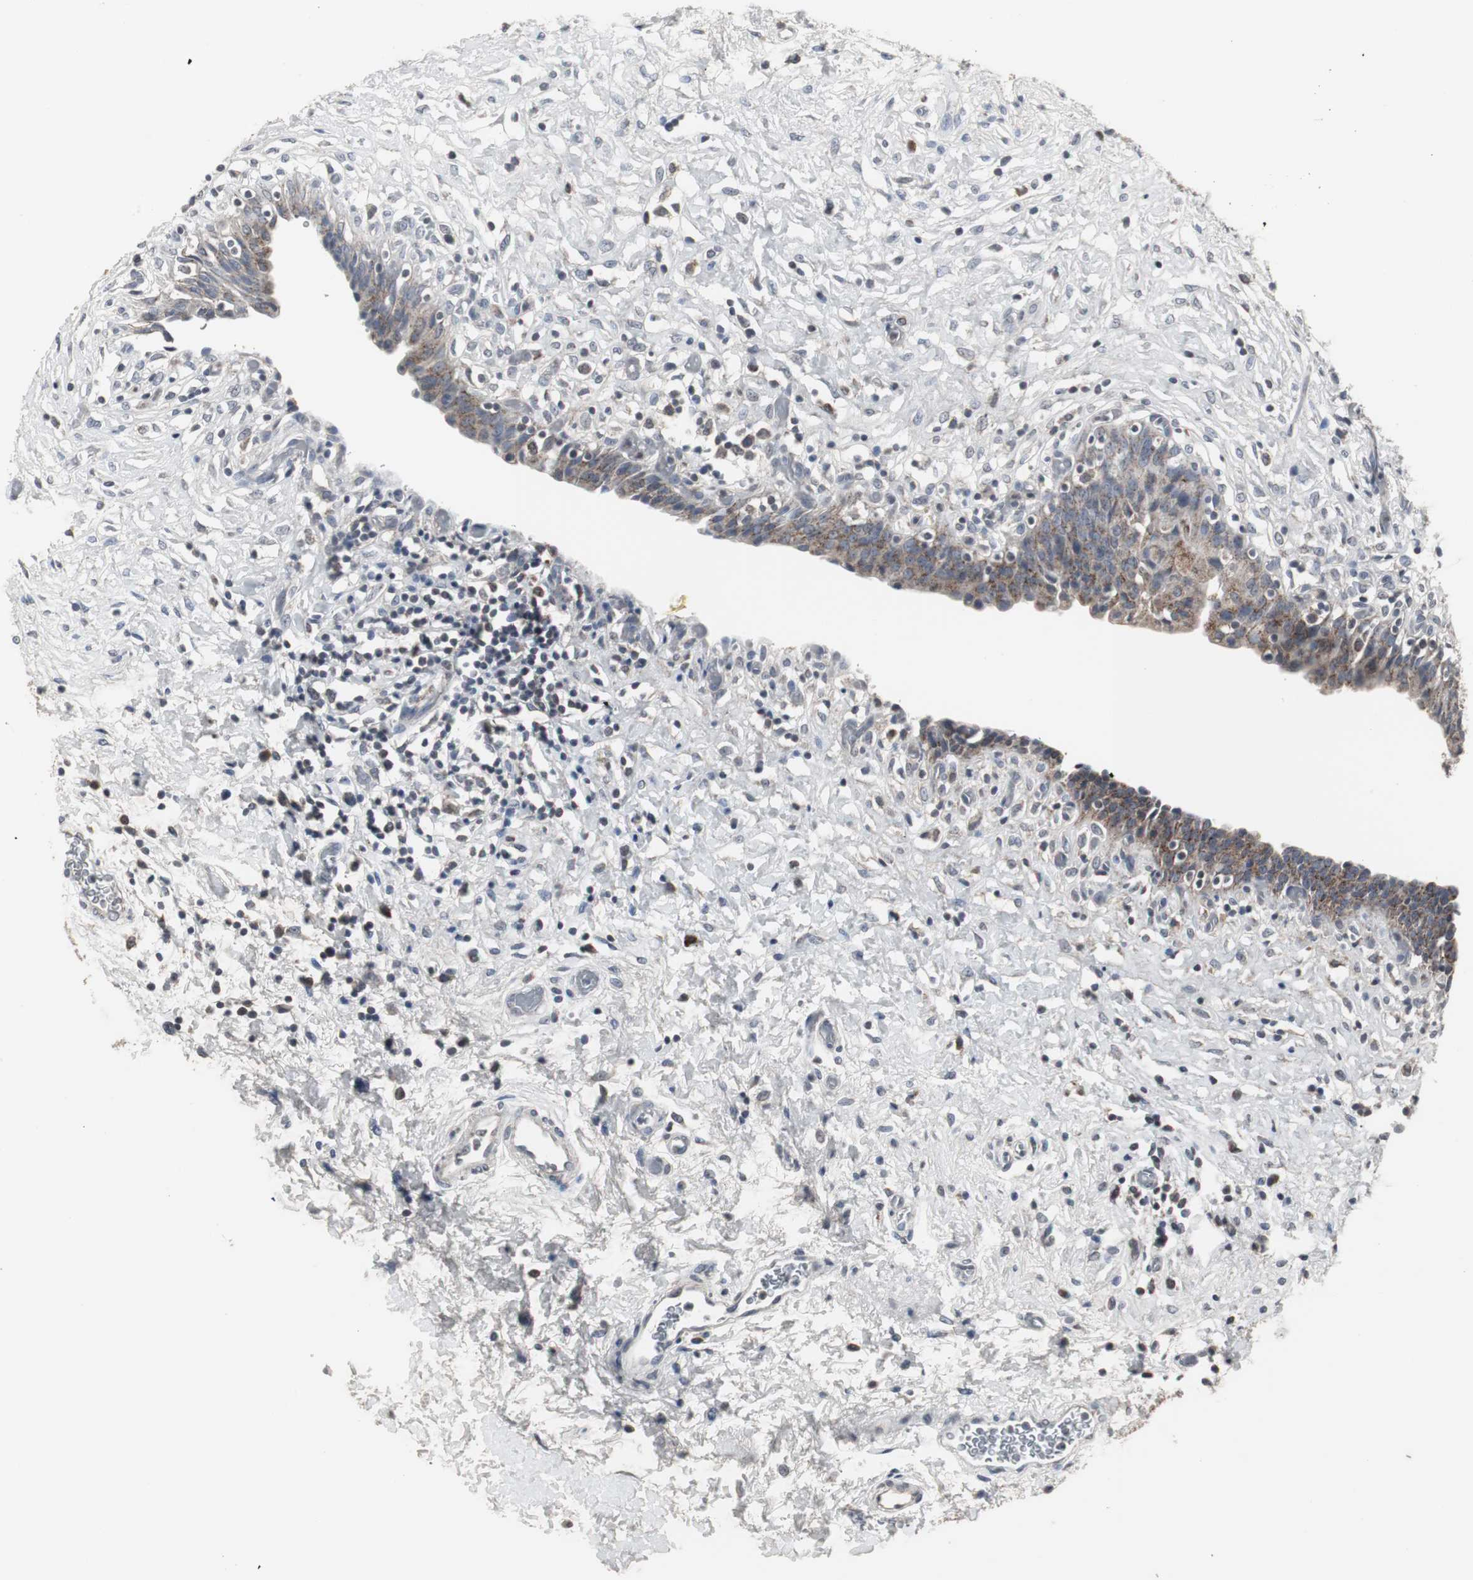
{"staining": {"intensity": "moderate", "quantity": ">75%", "location": "cytoplasmic/membranous"}, "tissue": "urinary bladder", "cell_type": "Urothelial cells", "image_type": "normal", "snomed": [{"axis": "morphology", "description": "Normal tissue, NOS"}, {"axis": "topography", "description": "Urinary bladder"}], "caption": "An IHC image of unremarkable tissue is shown. Protein staining in brown labels moderate cytoplasmic/membranous positivity in urinary bladder within urothelial cells.", "gene": "ACAA1", "patient": {"sex": "male", "age": 51}}